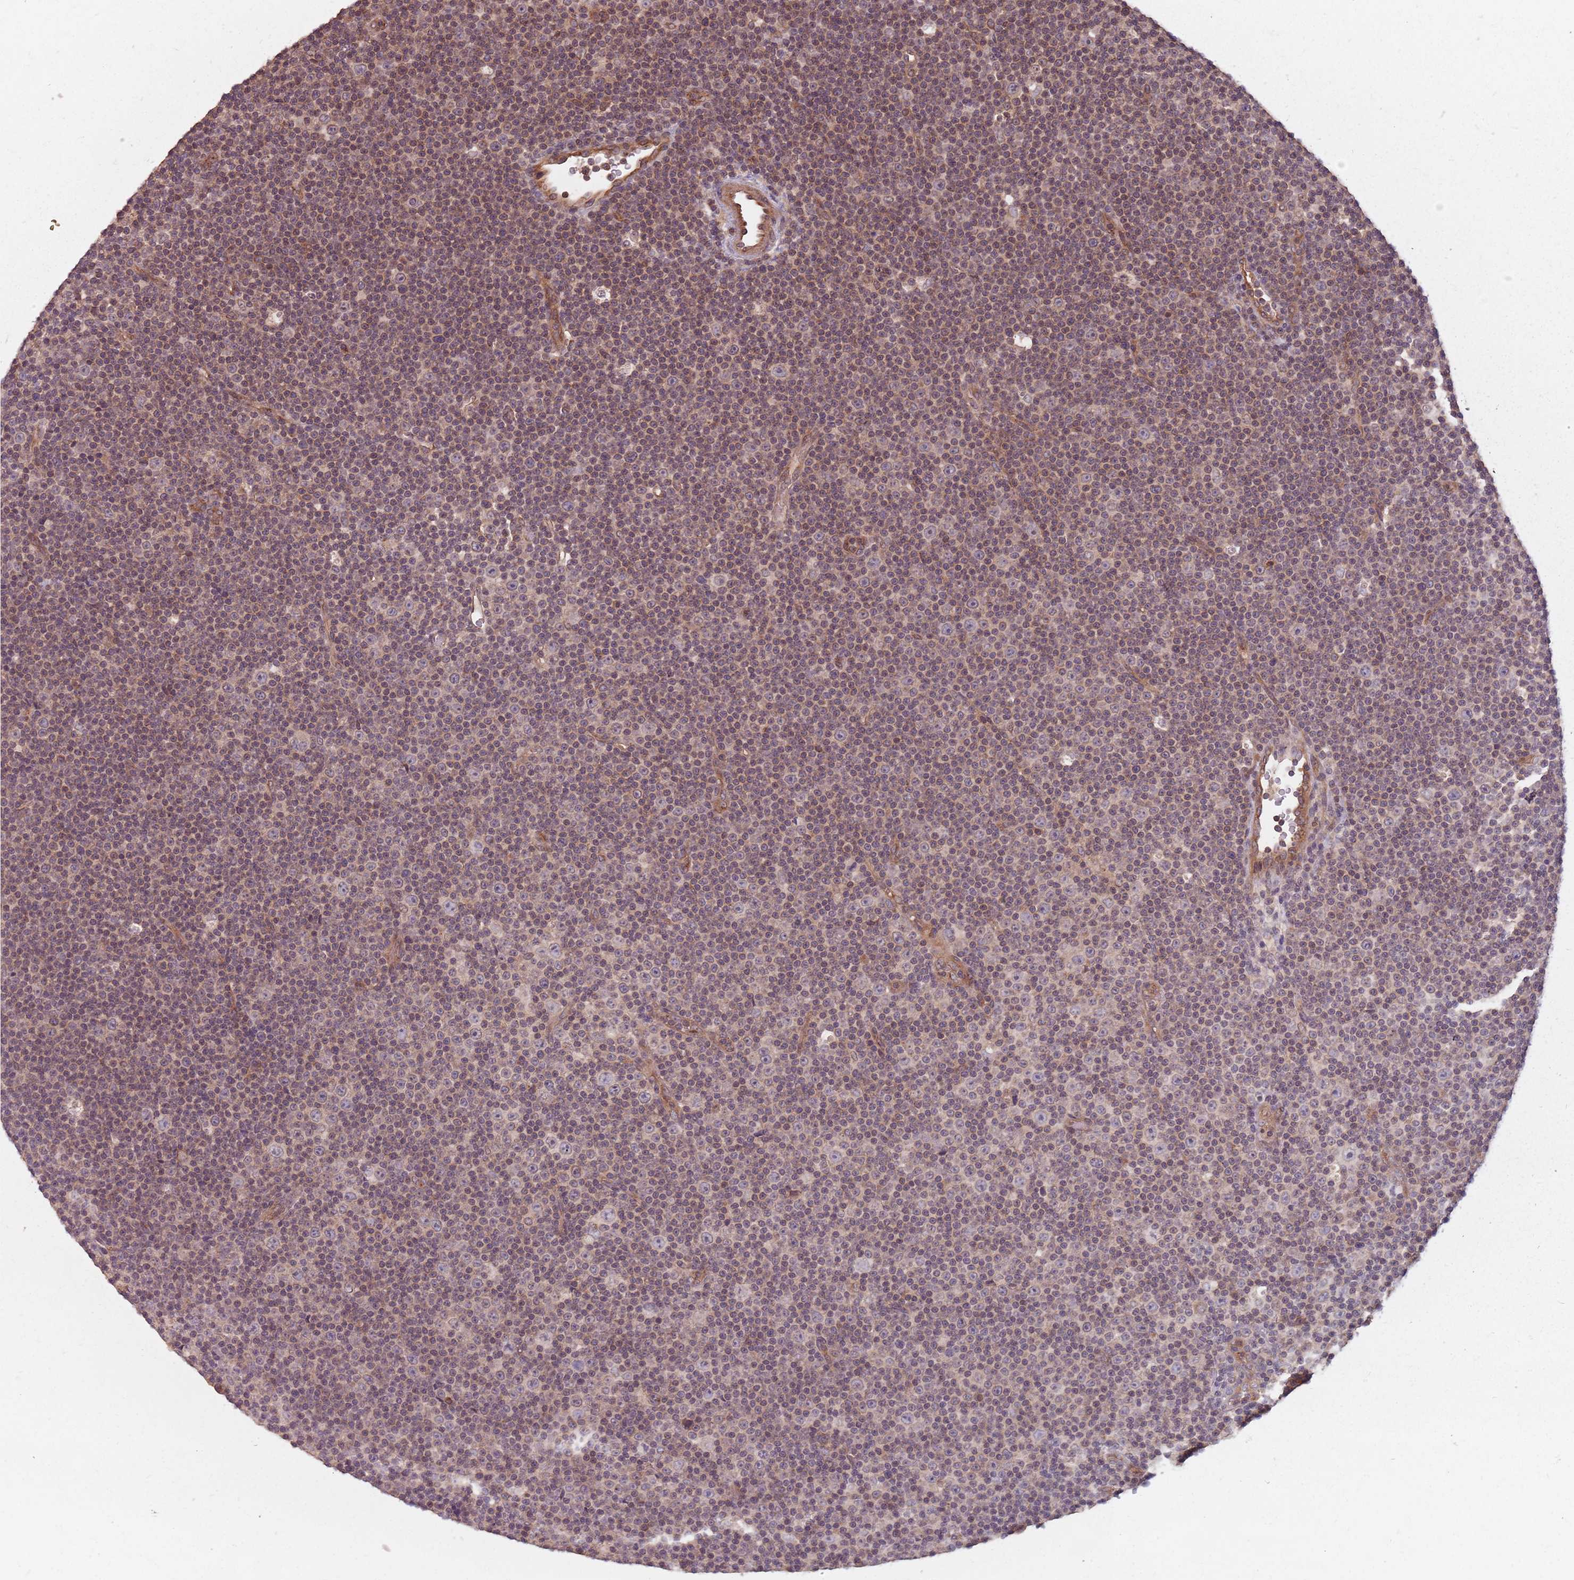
{"staining": {"intensity": "weak", "quantity": ">75%", "location": "cytoplasmic/membranous"}, "tissue": "lymphoma", "cell_type": "Tumor cells", "image_type": "cancer", "snomed": [{"axis": "morphology", "description": "Malignant lymphoma, non-Hodgkin's type, Low grade"}, {"axis": "topography", "description": "Lymph node"}], "caption": "This image reveals IHC staining of malignant lymphoma, non-Hodgkin's type (low-grade), with low weak cytoplasmic/membranous positivity in approximately >75% of tumor cells.", "gene": "C3orf14", "patient": {"sex": "female", "age": 67}}